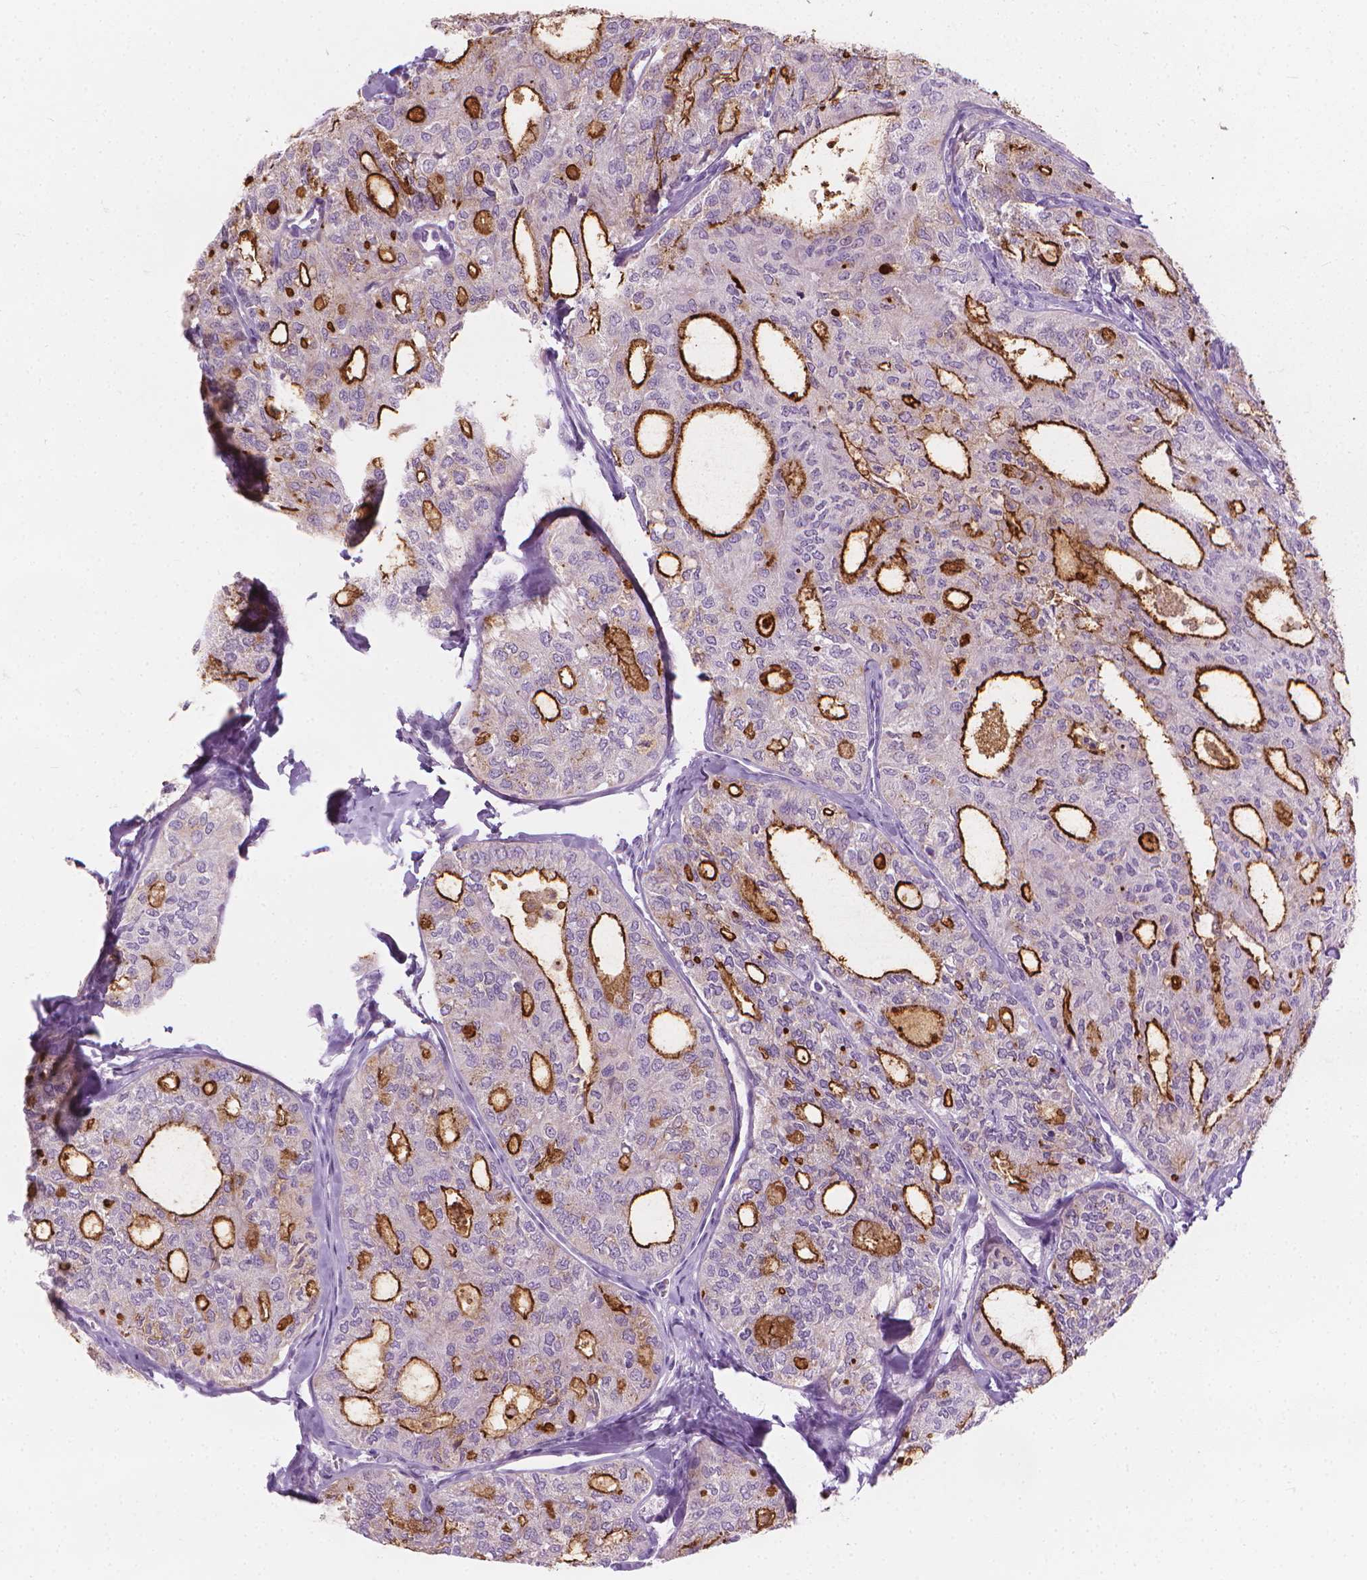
{"staining": {"intensity": "strong", "quantity": "<25%", "location": "cytoplasmic/membranous"}, "tissue": "thyroid cancer", "cell_type": "Tumor cells", "image_type": "cancer", "snomed": [{"axis": "morphology", "description": "Follicular adenoma carcinoma, NOS"}, {"axis": "topography", "description": "Thyroid gland"}], "caption": "Human thyroid cancer stained with a protein marker displays strong staining in tumor cells.", "gene": "GPRC5A", "patient": {"sex": "male", "age": 75}}